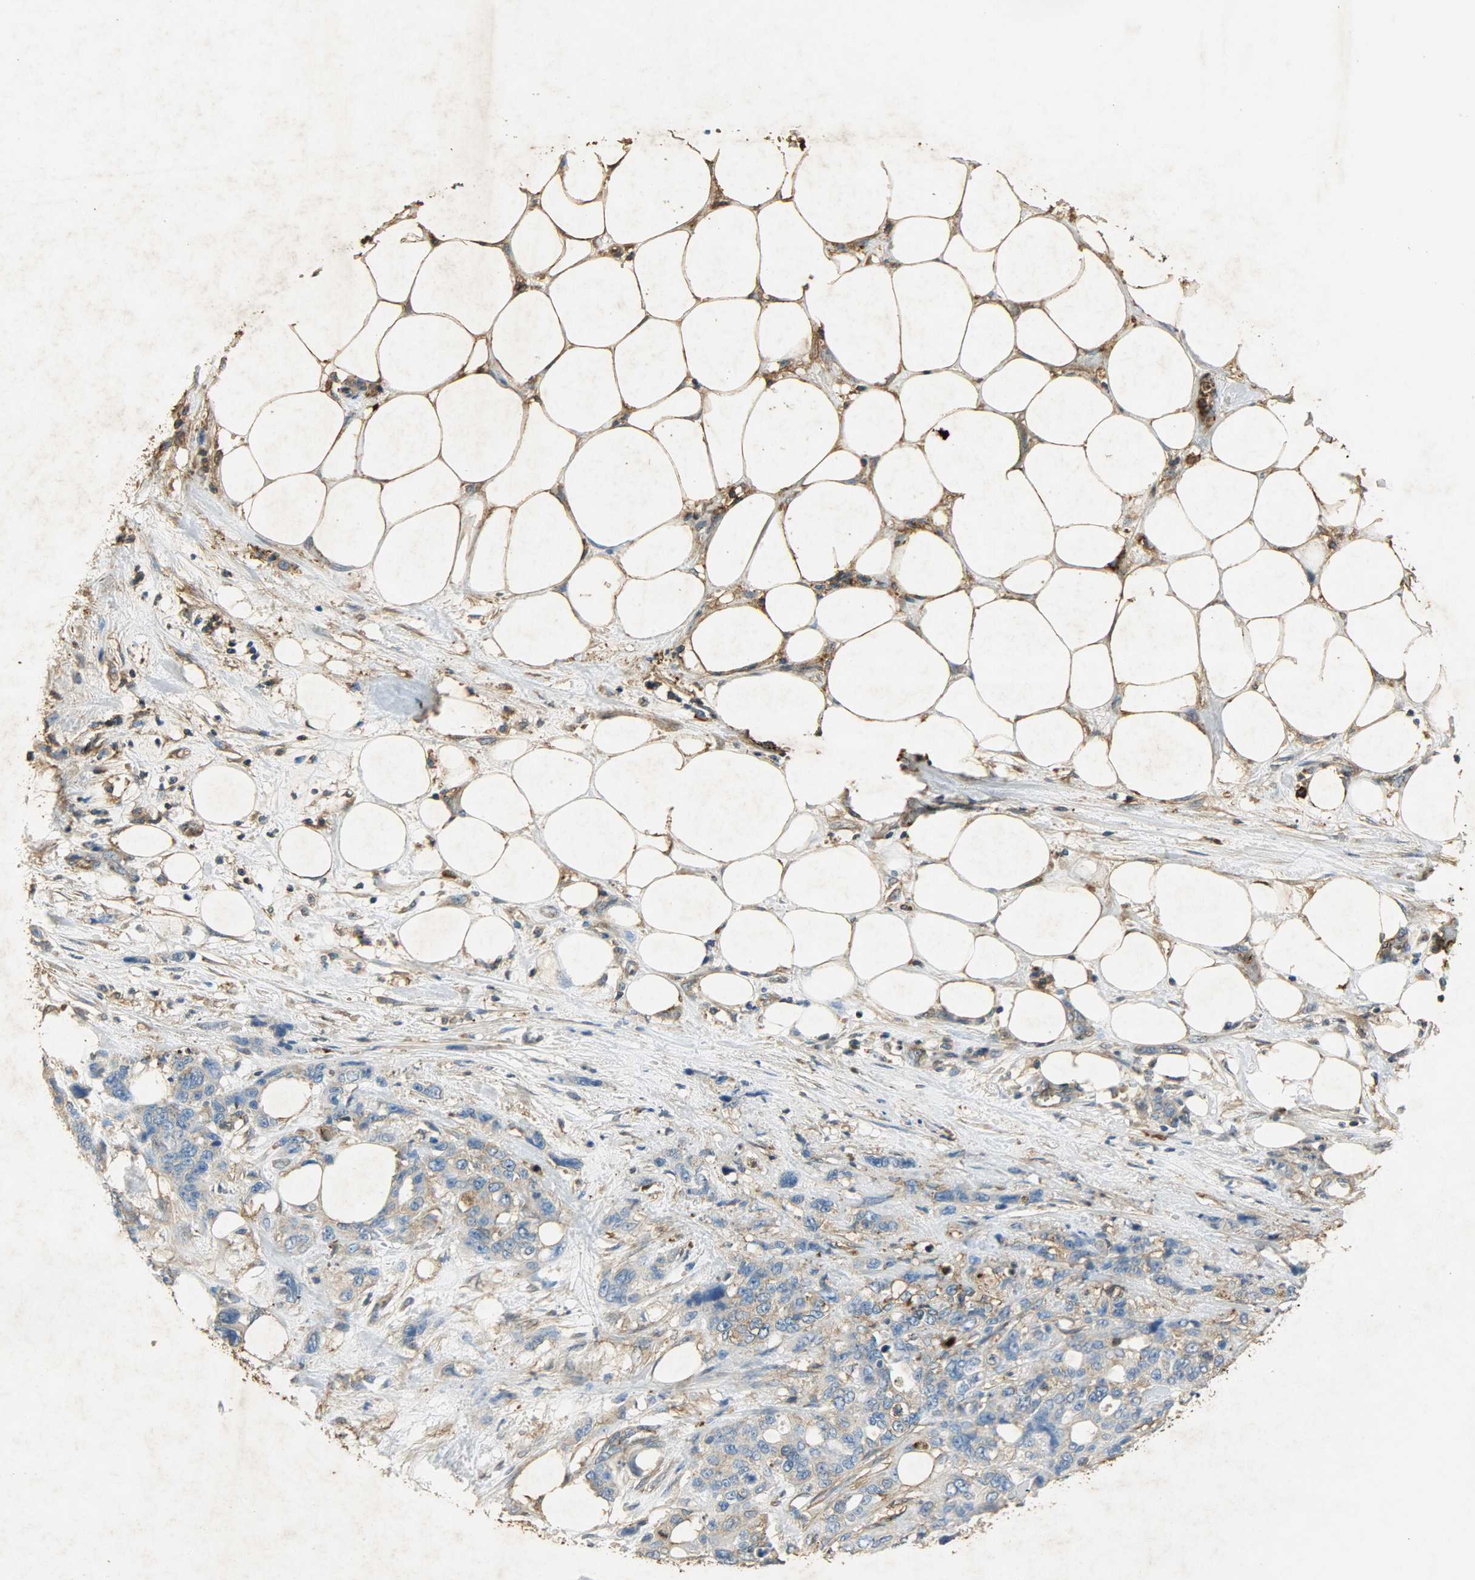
{"staining": {"intensity": "weak", "quantity": "25%-75%", "location": "cytoplasmic/membranous"}, "tissue": "pancreatic cancer", "cell_type": "Tumor cells", "image_type": "cancer", "snomed": [{"axis": "morphology", "description": "Adenocarcinoma, NOS"}, {"axis": "topography", "description": "Pancreas"}], "caption": "Pancreatic adenocarcinoma tissue shows weak cytoplasmic/membranous staining in approximately 25%-75% of tumor cells", "gene": "ANXA6", "patient": {"sex": "male", "age": 46}}